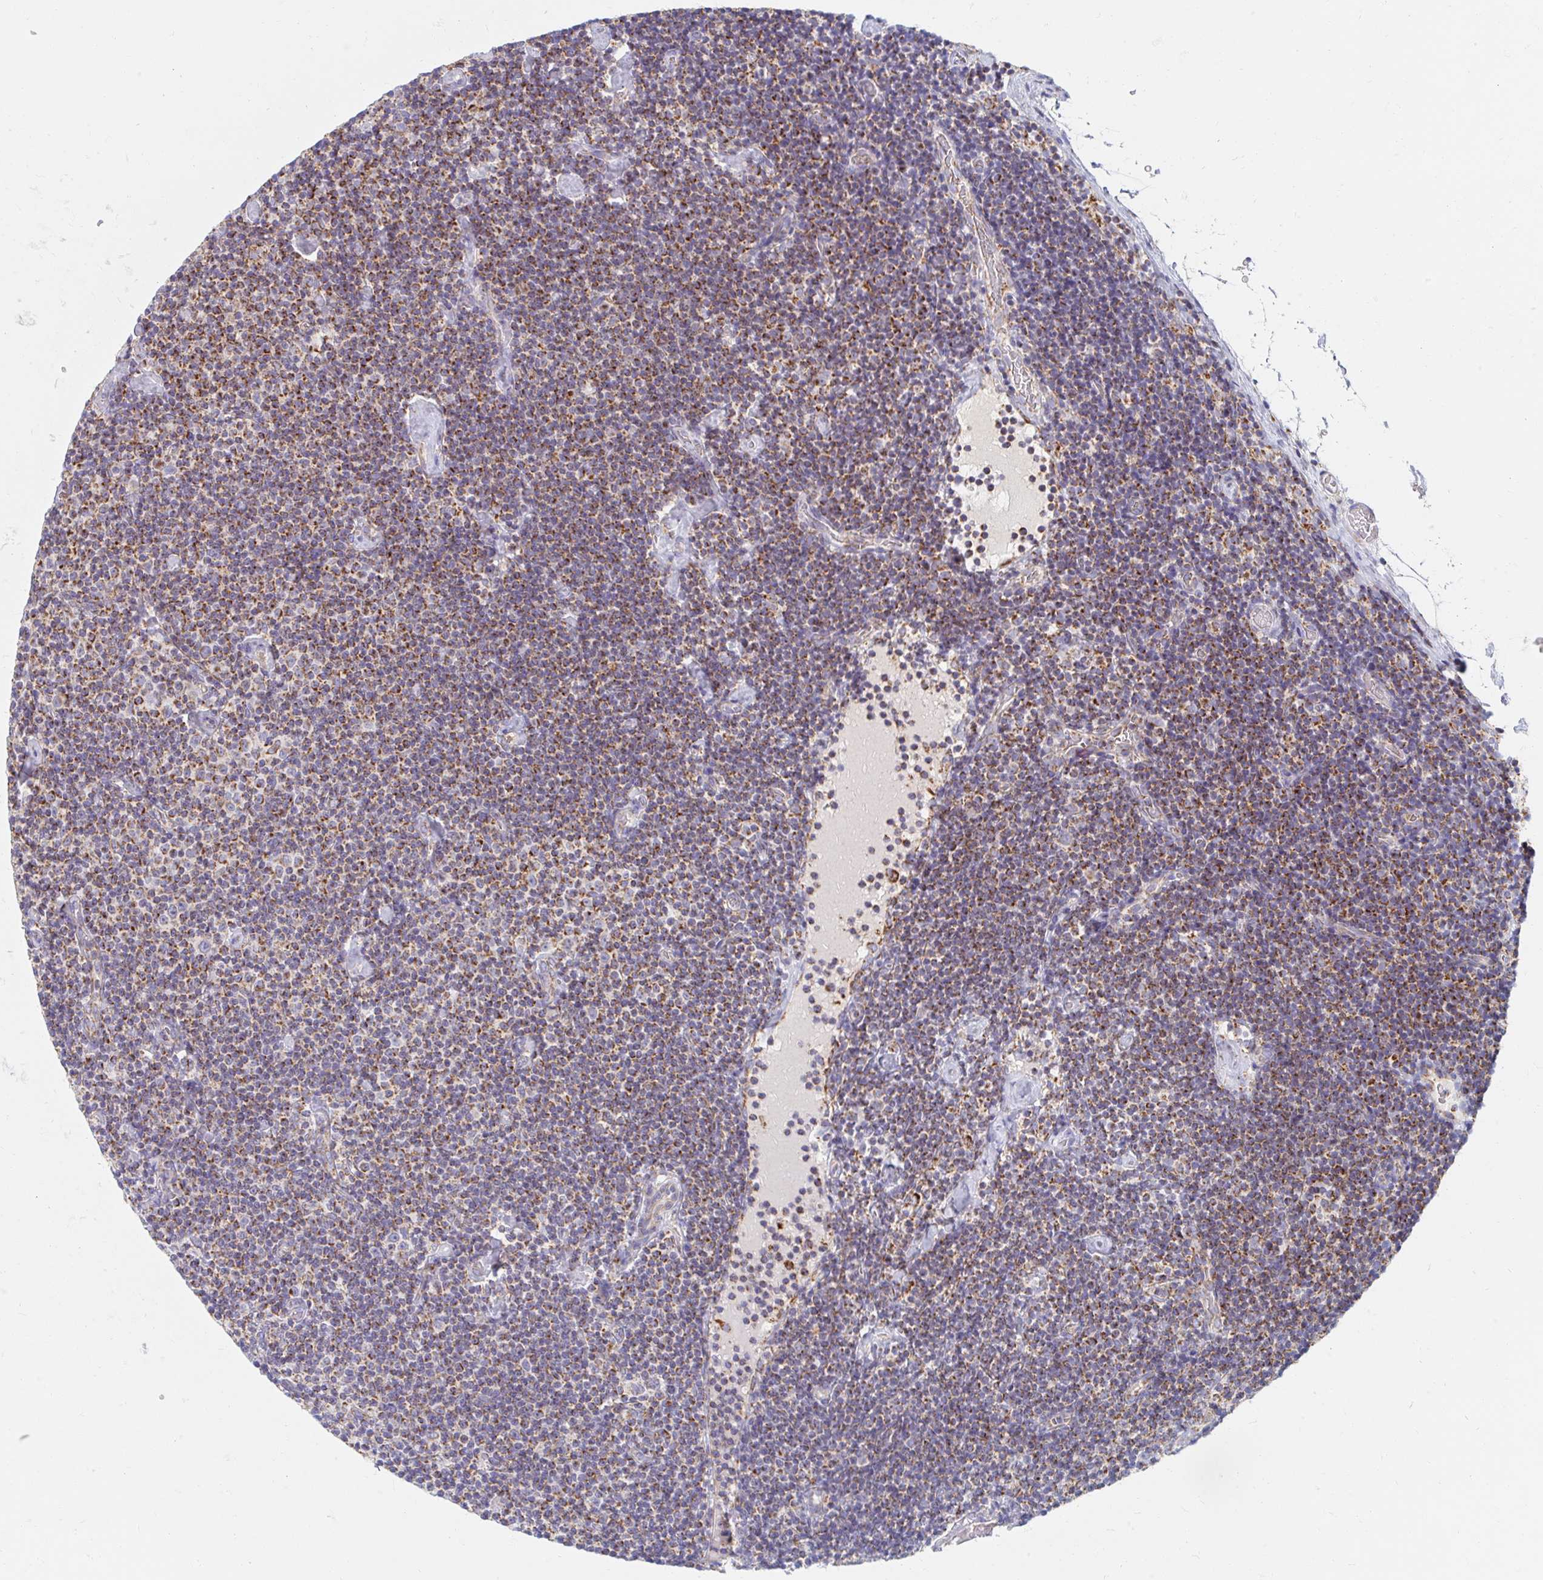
{"staining": {"intensity": "moderate", "quantity": ">75%", "location": "cytoplasmic/membranous"}, "tissue": "lymphoma", "cell_type": "Tumor cells", "image_type": "cancer", "snomed": [{"axis": "morphology", "description": "Malignant lymphoma, non-Hodgkin's type, Low grade"}, {"axis": "topography", "description": "Lymph node"}], "caption": "A brown stain highlights moderate cytoplasmic/membranous staining of a protein in human malignant lymphoma, non-Hodgkin's type (low-grade) tumor cells. The staining is performed using DAB (3,3'-diaminobenzidine) brown chromogen to label protein expression. The nuclei are counter-stained blue using hematoxylin.", "gene": "MAVS", "patient": {"sex": "male", "age": 81}}